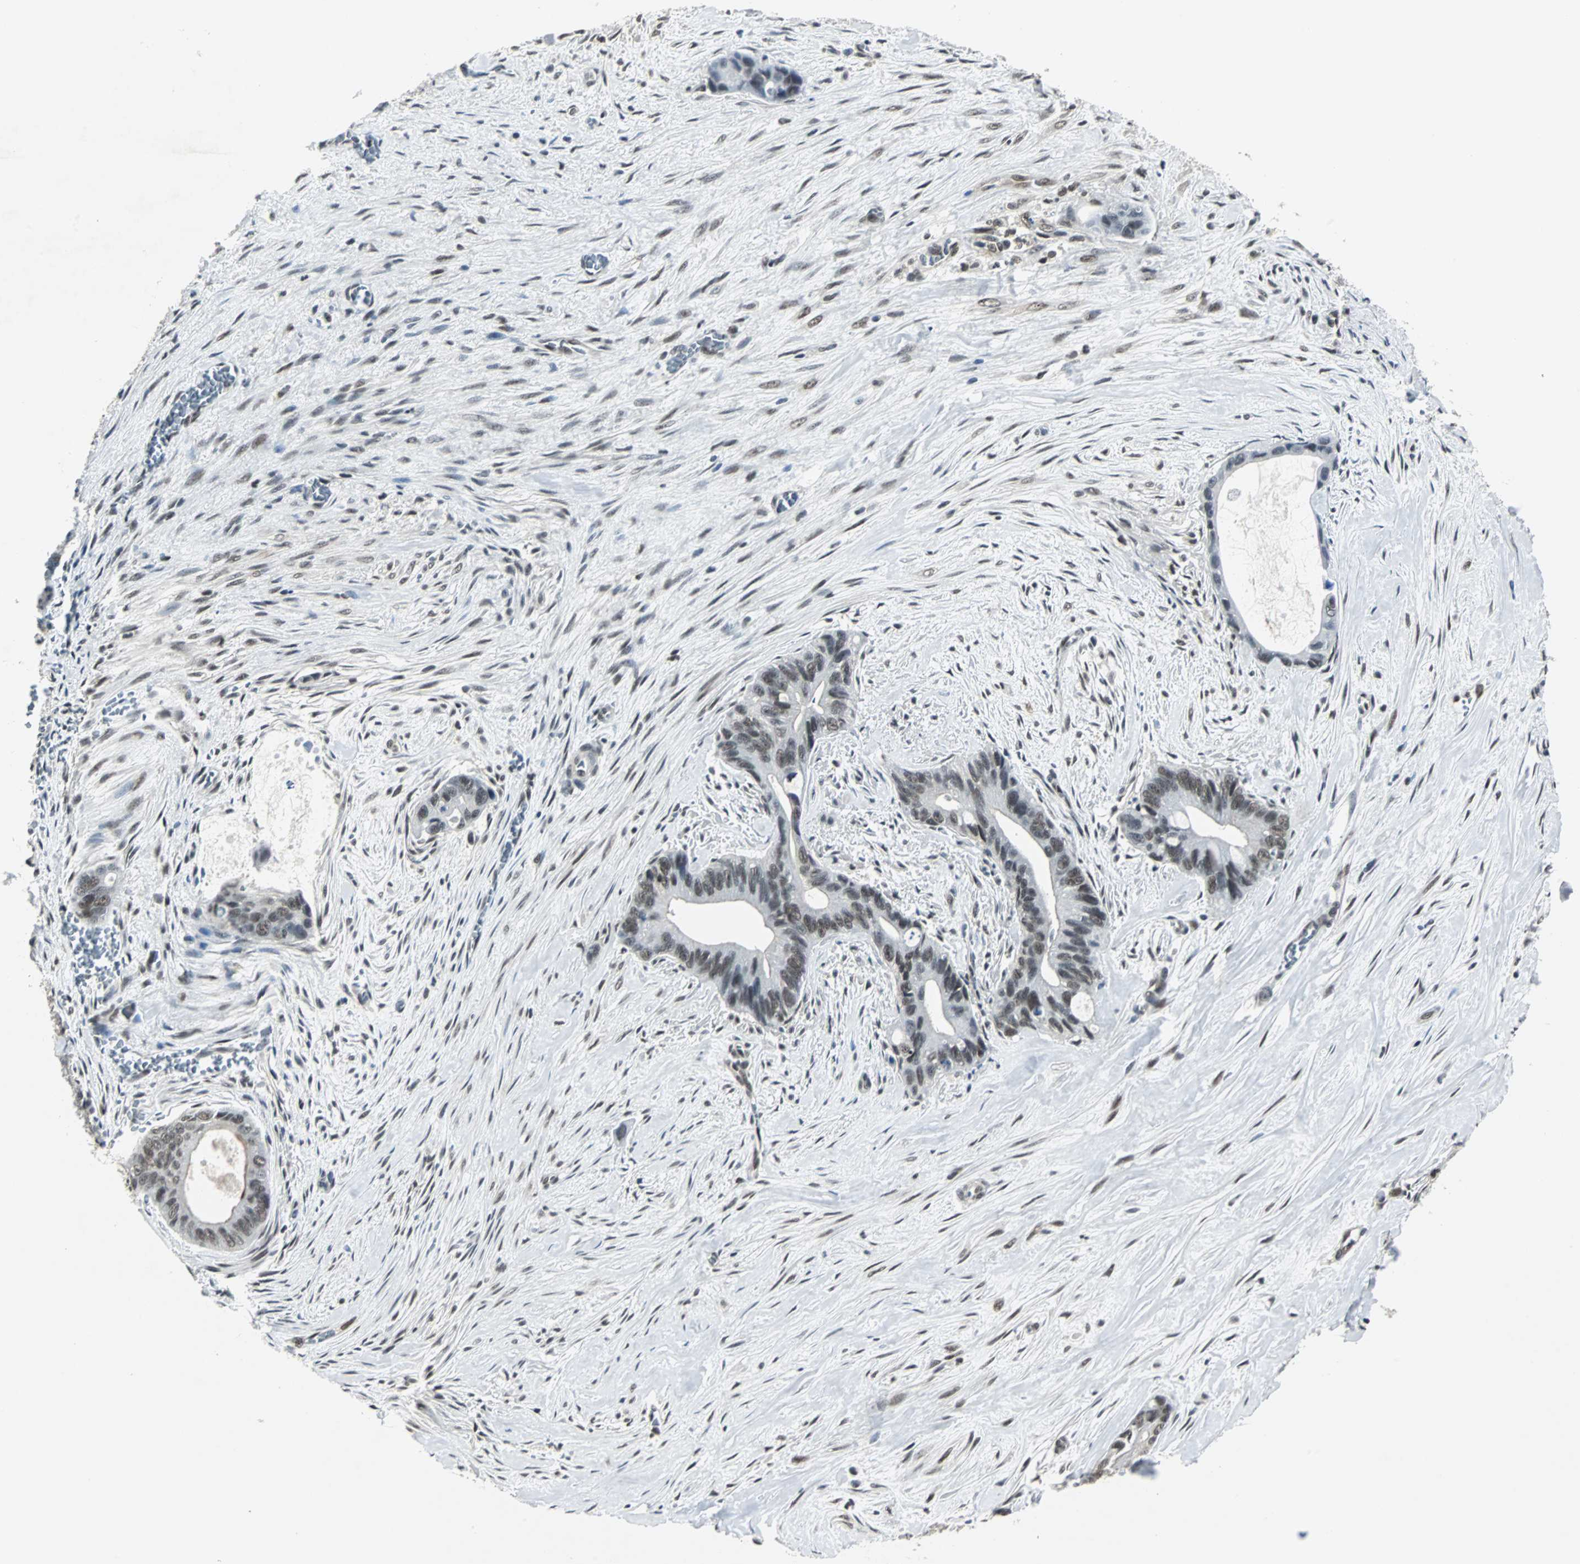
{"staining": {"intensity": "weak", "quantity": "25%-75%", "location": "nuclear"}, "tissue": "liver cancer", "cell_type": "Tumor cells", "image_type": "cancer", "snomed": [{"axis": "morphology", "description": "Cholangiocarcinoma"}, {"axis": "topography", "description": "Liver"}], "caption": "Brown immunohistochemical staining in liver cancer demonstrates weak nuclear positivity in about 25%-75% of tumor cells.", "gene": "MKX", "patient": {"sex": "female", "age": 55}}